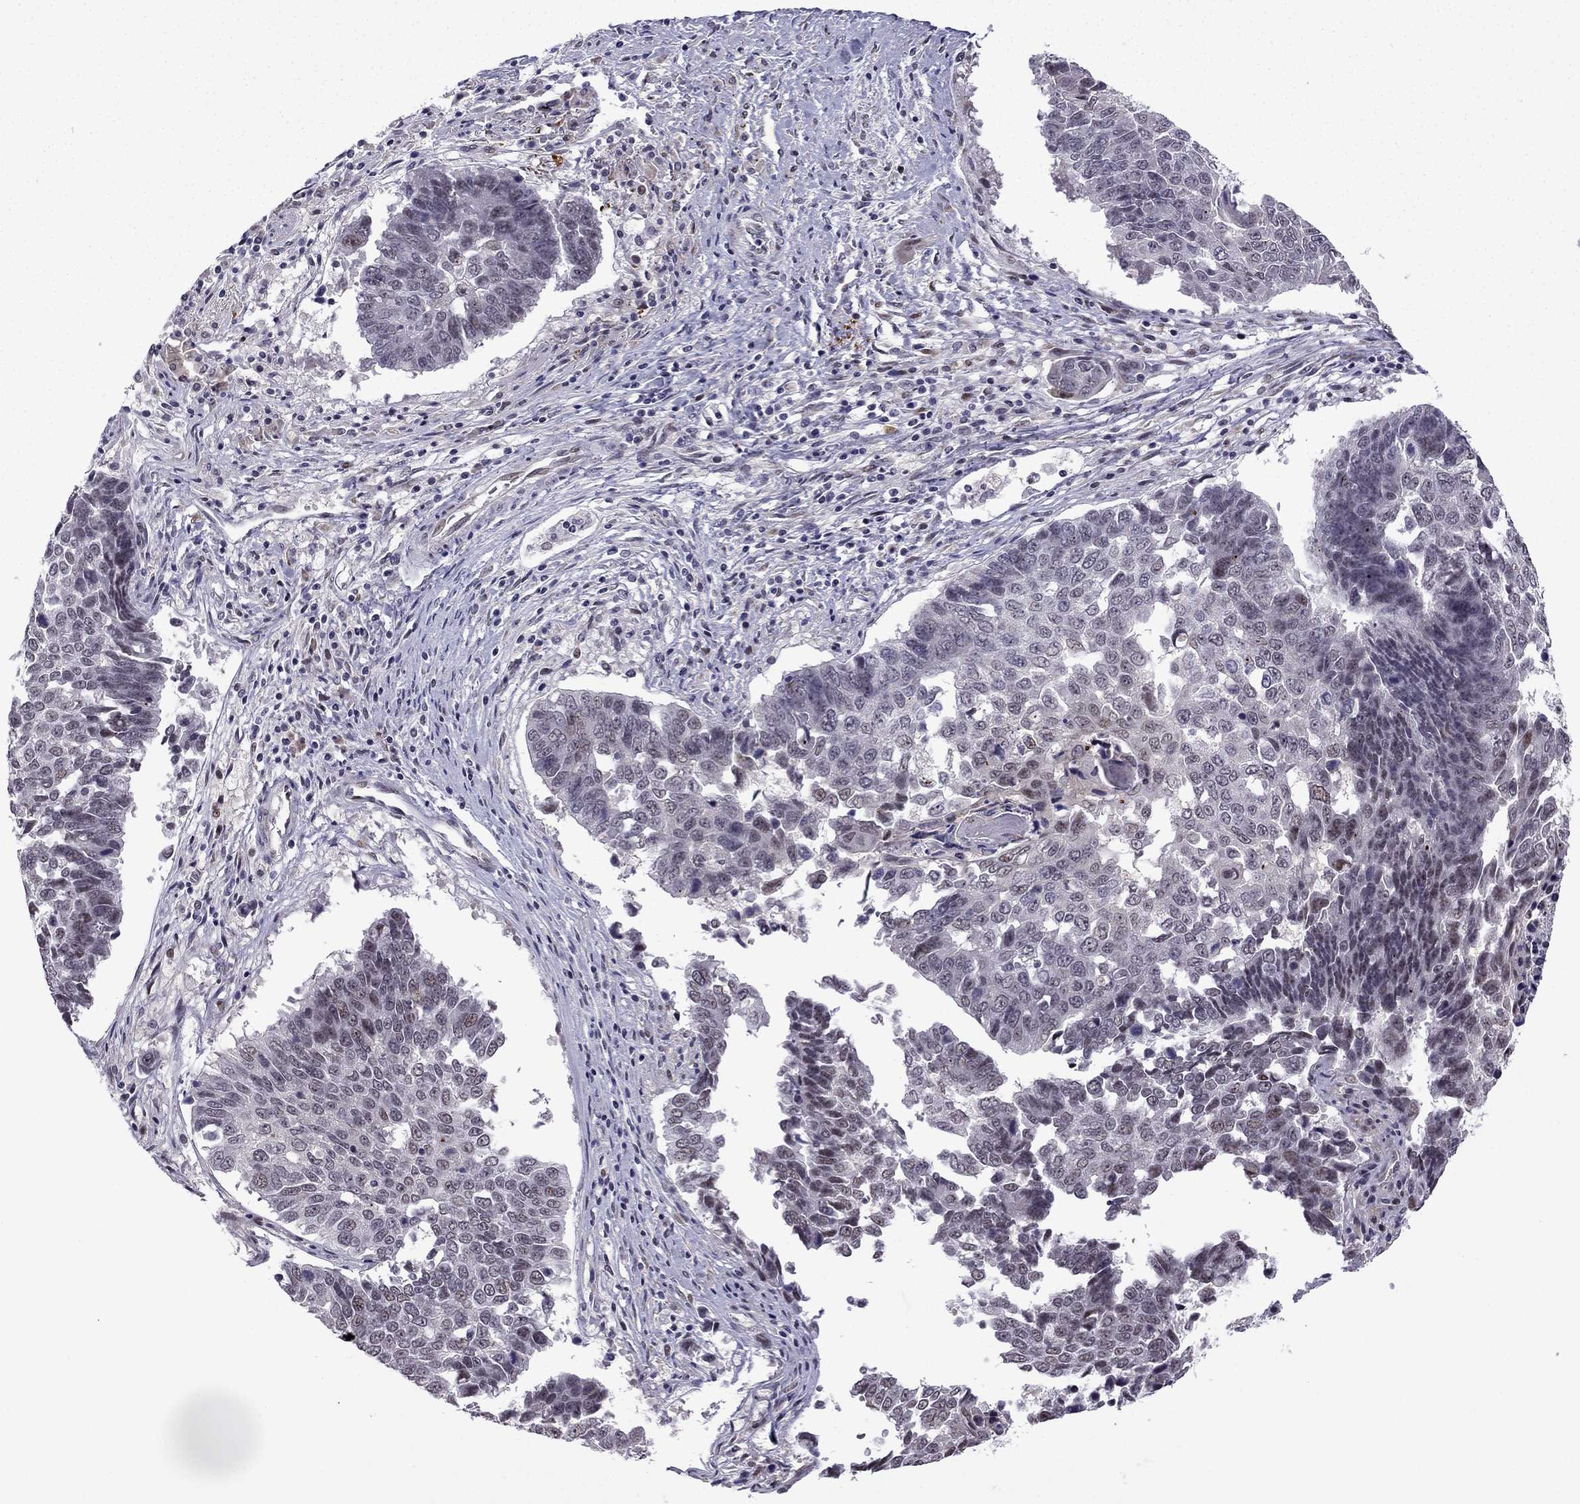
{"staining": {"intensity": "weak", "quantity": "<25%", "location": "nuclear"}, "tissue": "lung cancer", "cell_type": "Tumor cells", "image_type": "cancer", "snomed": [{"axis": "morphology", "description": "Squamous cell carcinoma, NOS"}, {"axis": "topography", "description": "Lung"}], "caption": "Squamous cell carcinoma (lung) was stained to show a protein in brown. There is no significant staining in tumor cells.", "gene": "FGF3", "patient": {"sex": "male", "age": 73}}